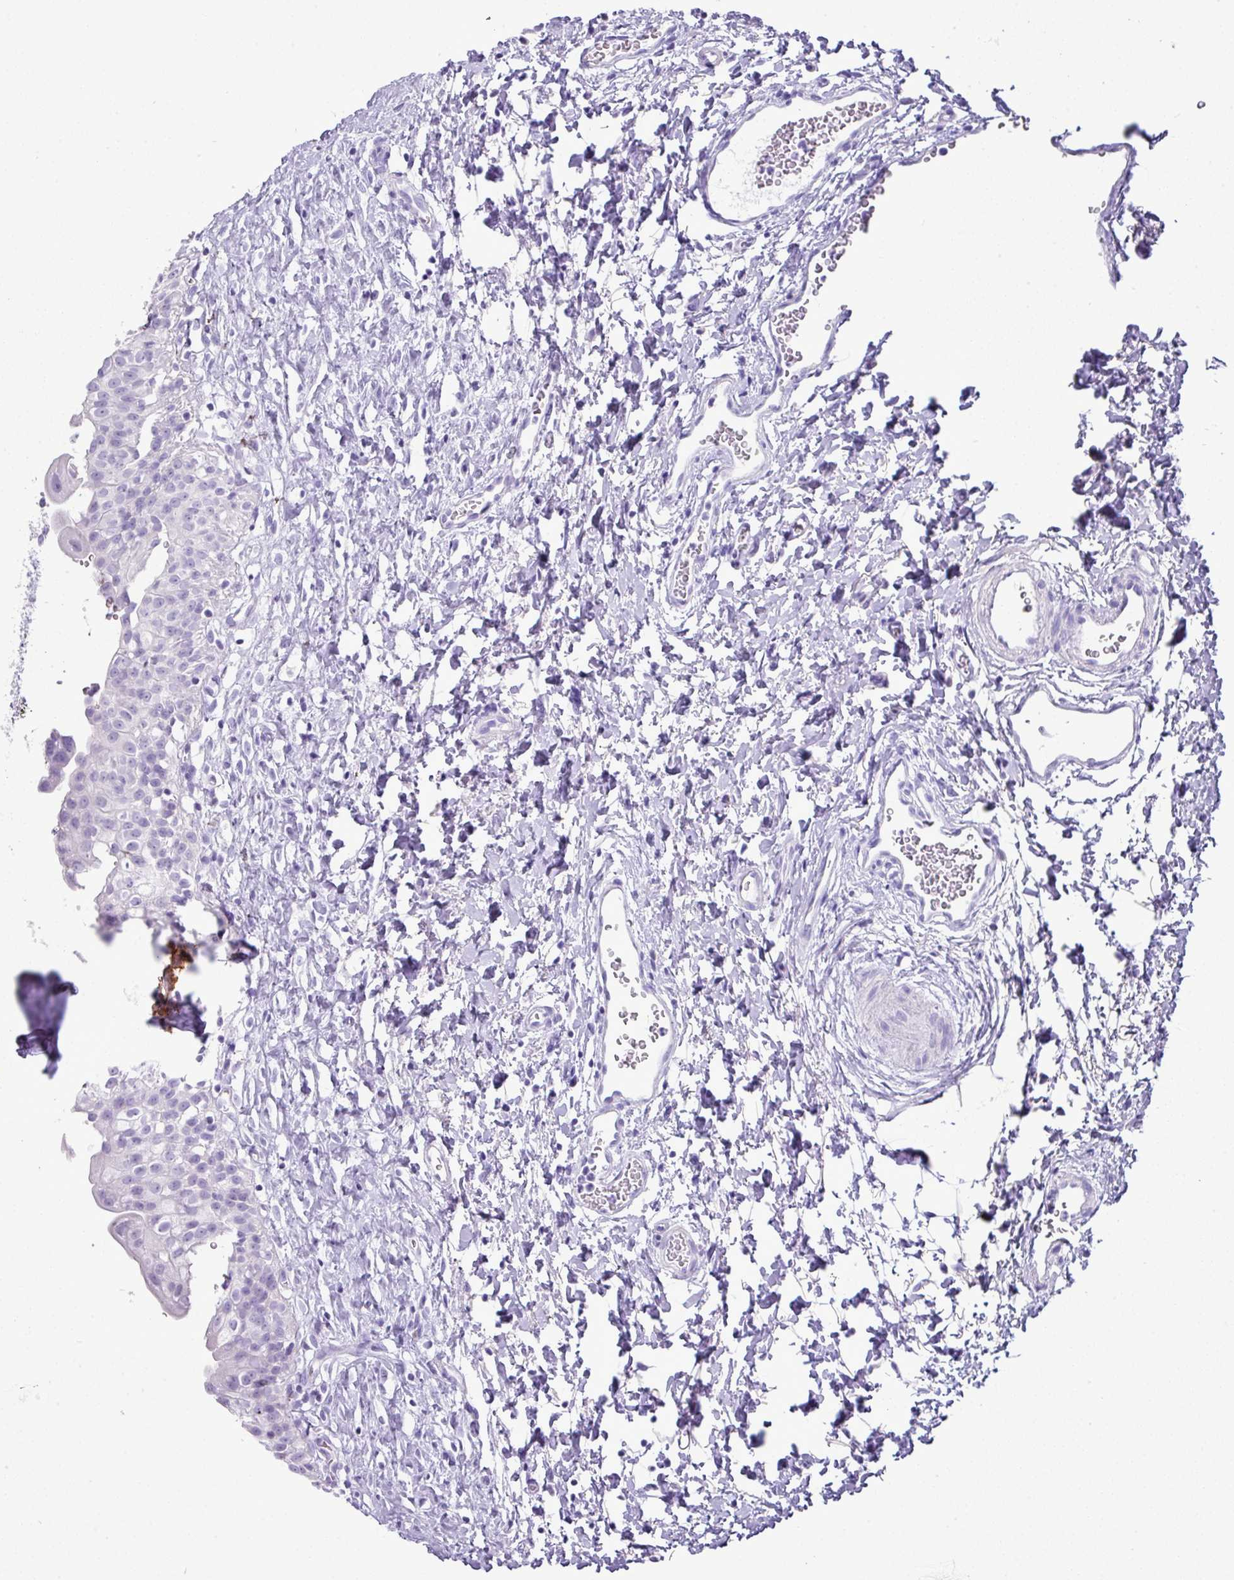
{"staining": {"intensity": "negative", "quantity": "none", "location": "none"}, "tissue": "urinary bladder", "cell_type": "Urothelial cells", "image_type": "normal", "snomed": [{"axis": "morphology", "description": "Normal tissue, NOS"}, {"axis": "topography", "description": "Urinary bladder"}], "caption": "An image of urinary bladder stained for a protein demonstrates no brown staining in urothelial cells.", "gene": "GSTA1", "patient": {"sex": "male", "age": 51}}